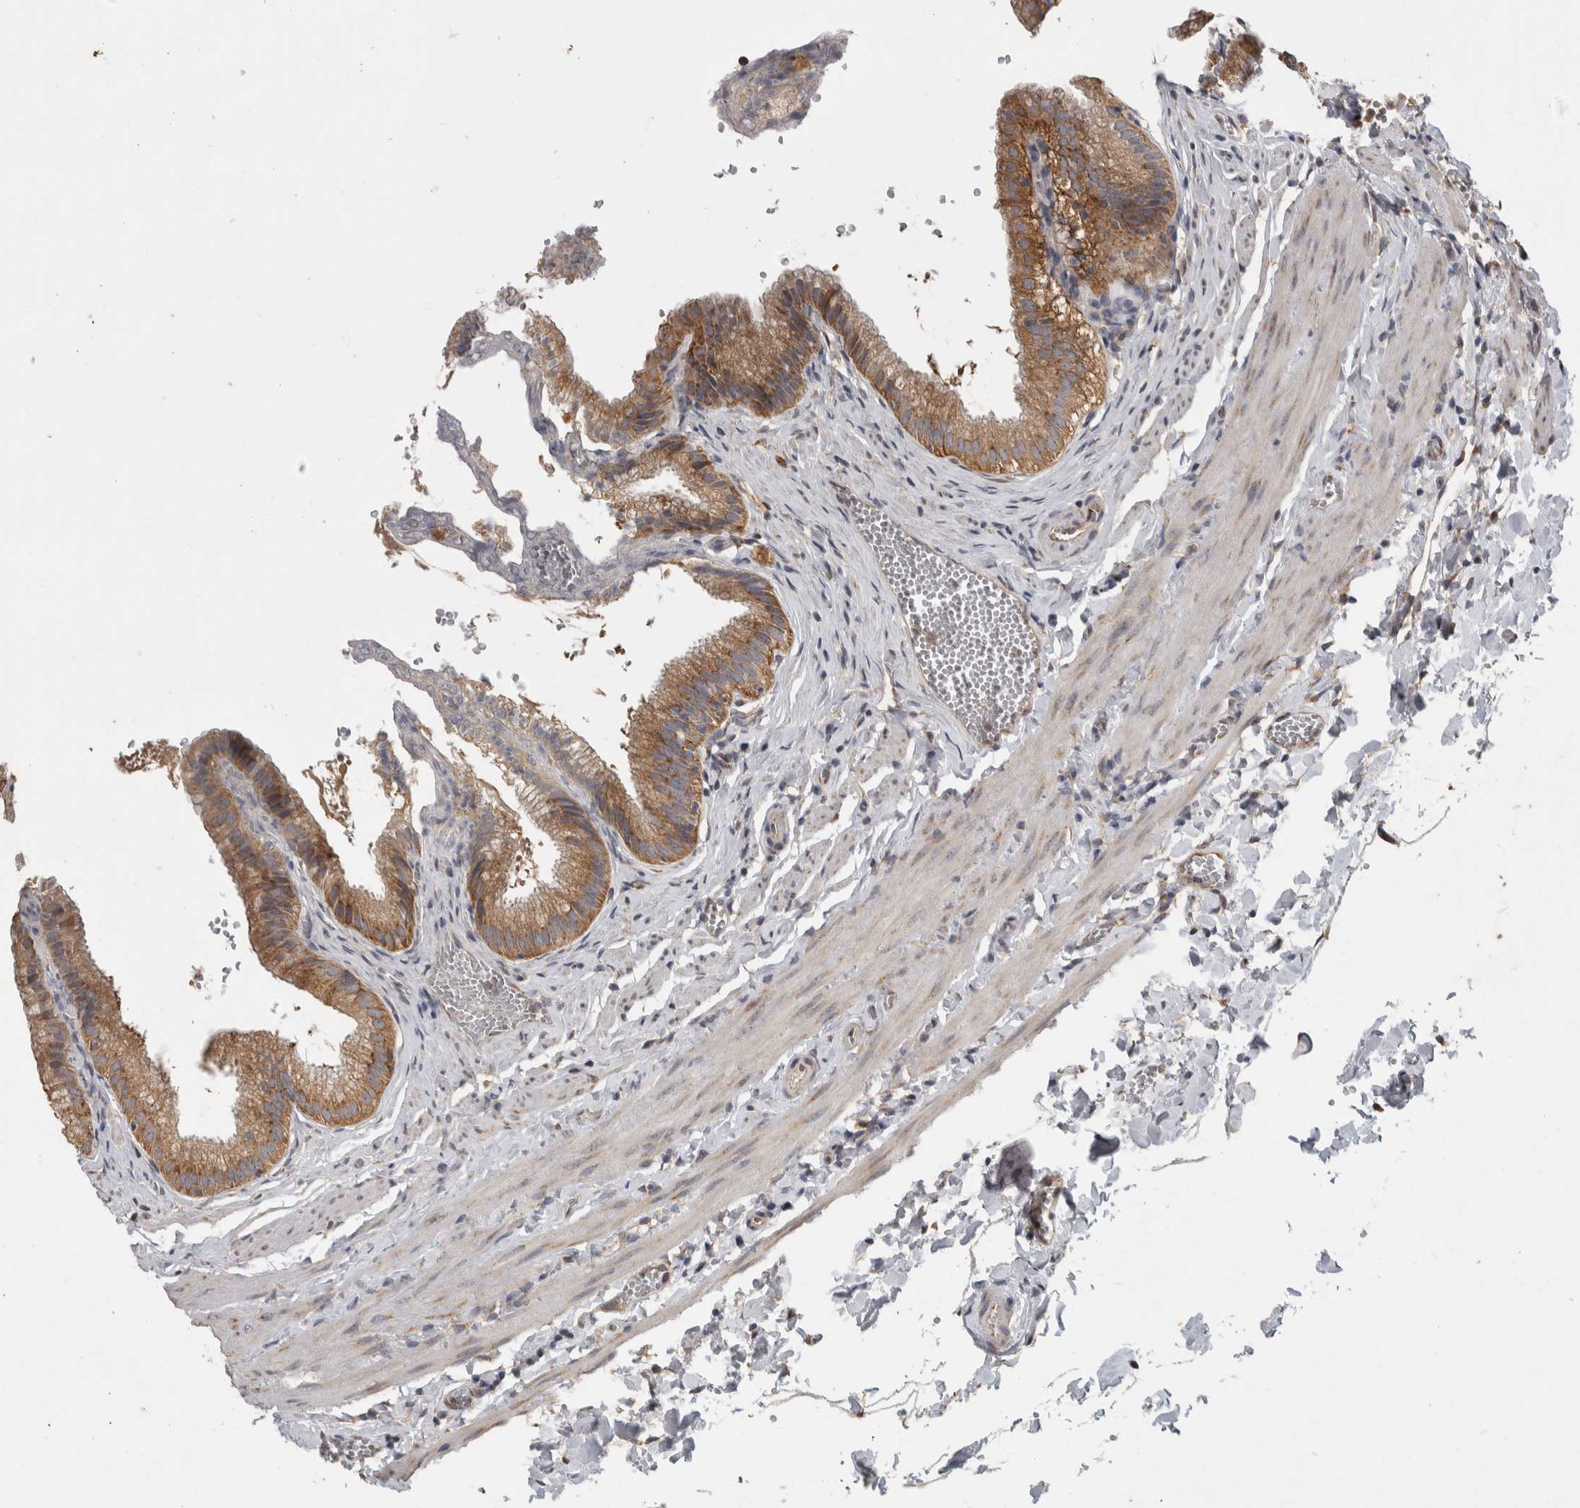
{"staining": {"intensity": "moderate", "quantity": ">75%", "location": "cytoplasmic/membranous"}, "tissue": "gallbladder", "cell_type": "Glandular cells", "image_type": "normal", "snomed": [{"axis": "morphology", "description": "Normal tissue, NOS"}, {"axis": "topography", "description": "Gallbladder"}], "caption": "This histopathology image reveals immunohistochemistry staining of benign gallbladder, with medium moderate cytoplasmic/membranous positivity in about >75% of glandular cells.", "gene": "ATXN2", "patient": {"sex": "male", "age": 38}}